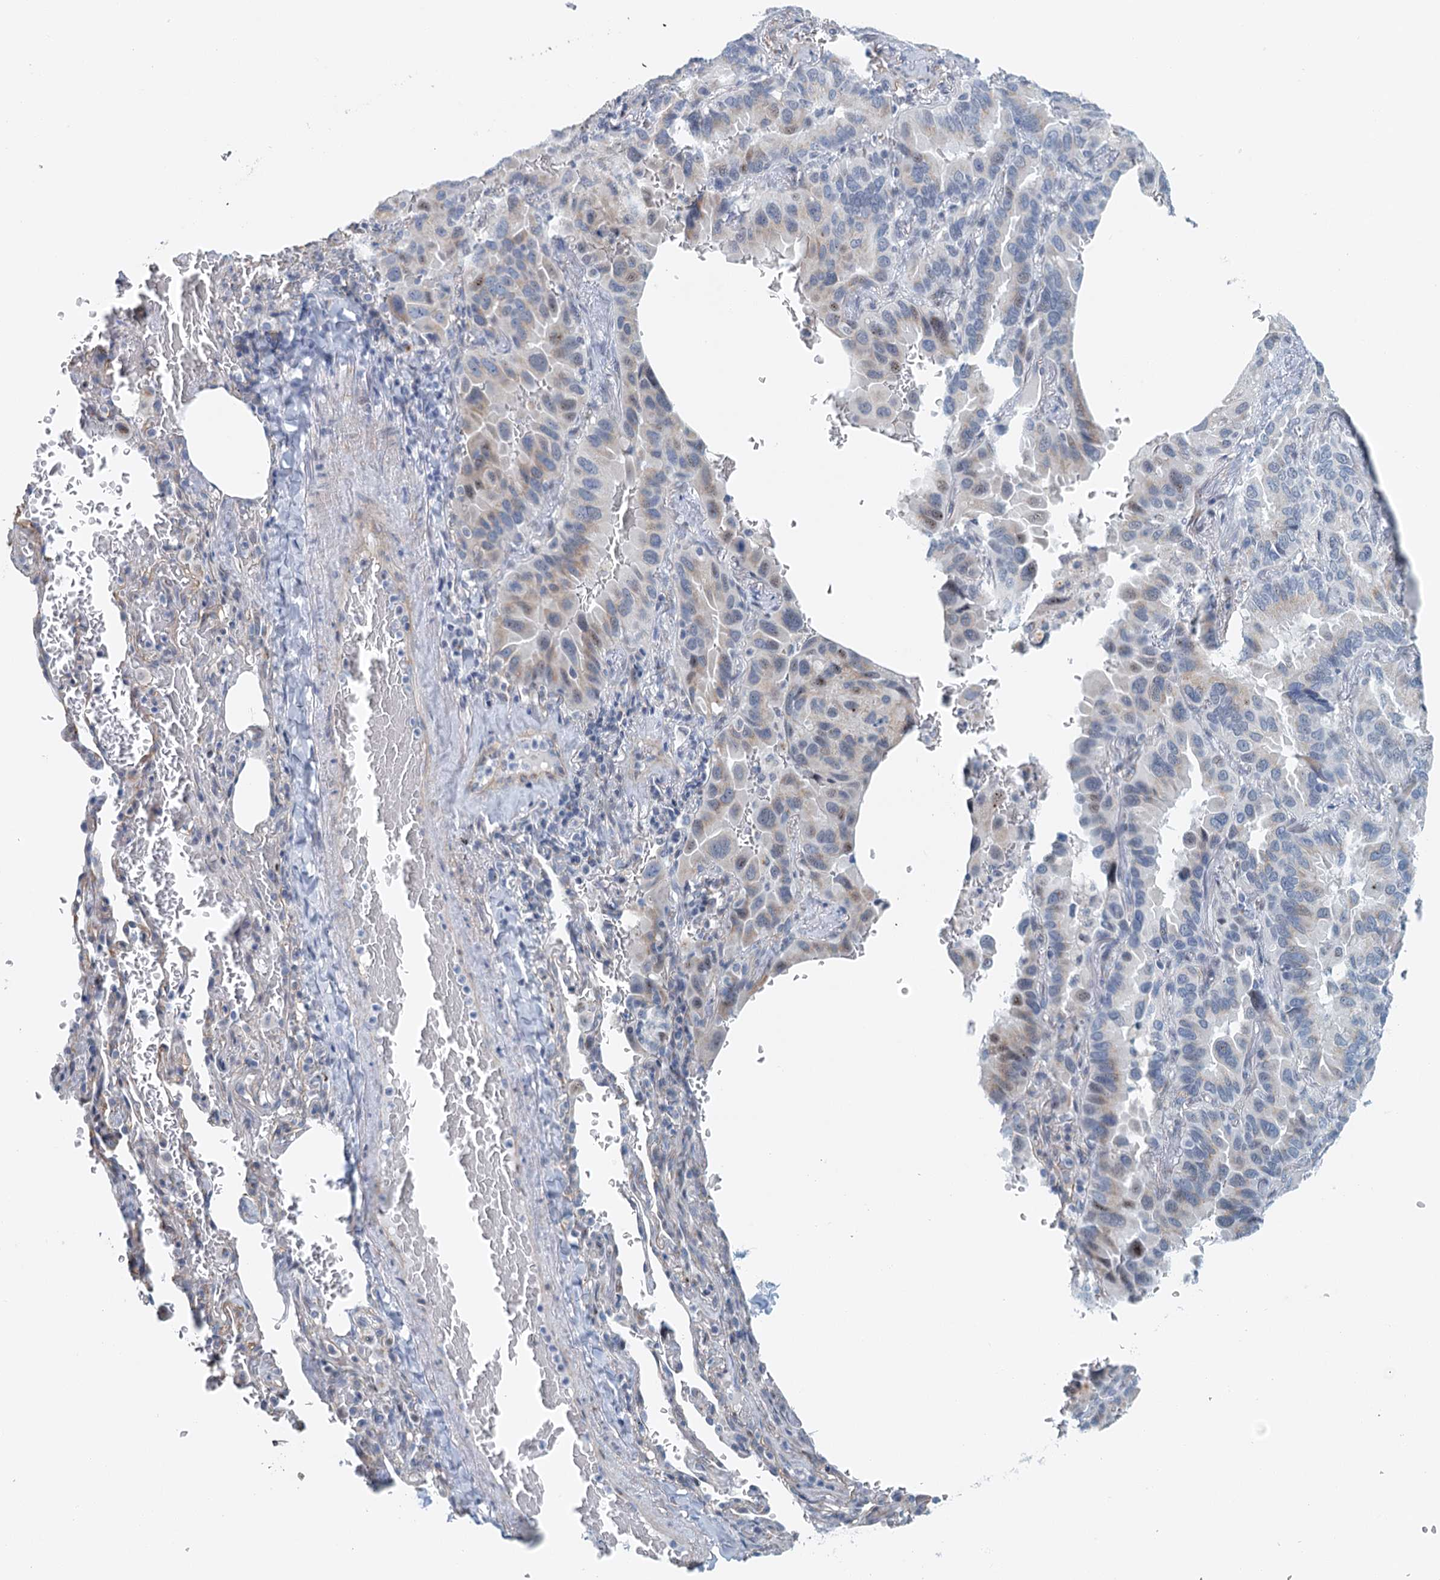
{"staining": {"intensity": "weak", "quantity": "<25%", "location": "cytoplasmic/membranous"}, "tissue": "lung cancer", "cell_type": "Tumor cells", "image_type": "cancer", "snomed": [{"axis": "morphology", "description": "Adenocarcinoma, NOS"}, {"axis": "topography", "description": "Lung"}], "caption": "Immunohistochemistry image of neoplastic tissue: human adenocarcinoma (lung) stained with DAB (3,3'-diaminobenzidine) displays no significant protein staining in tumor cells.", "gene": "ZNF527", "patient": {"sex": "male", "age": 64}}